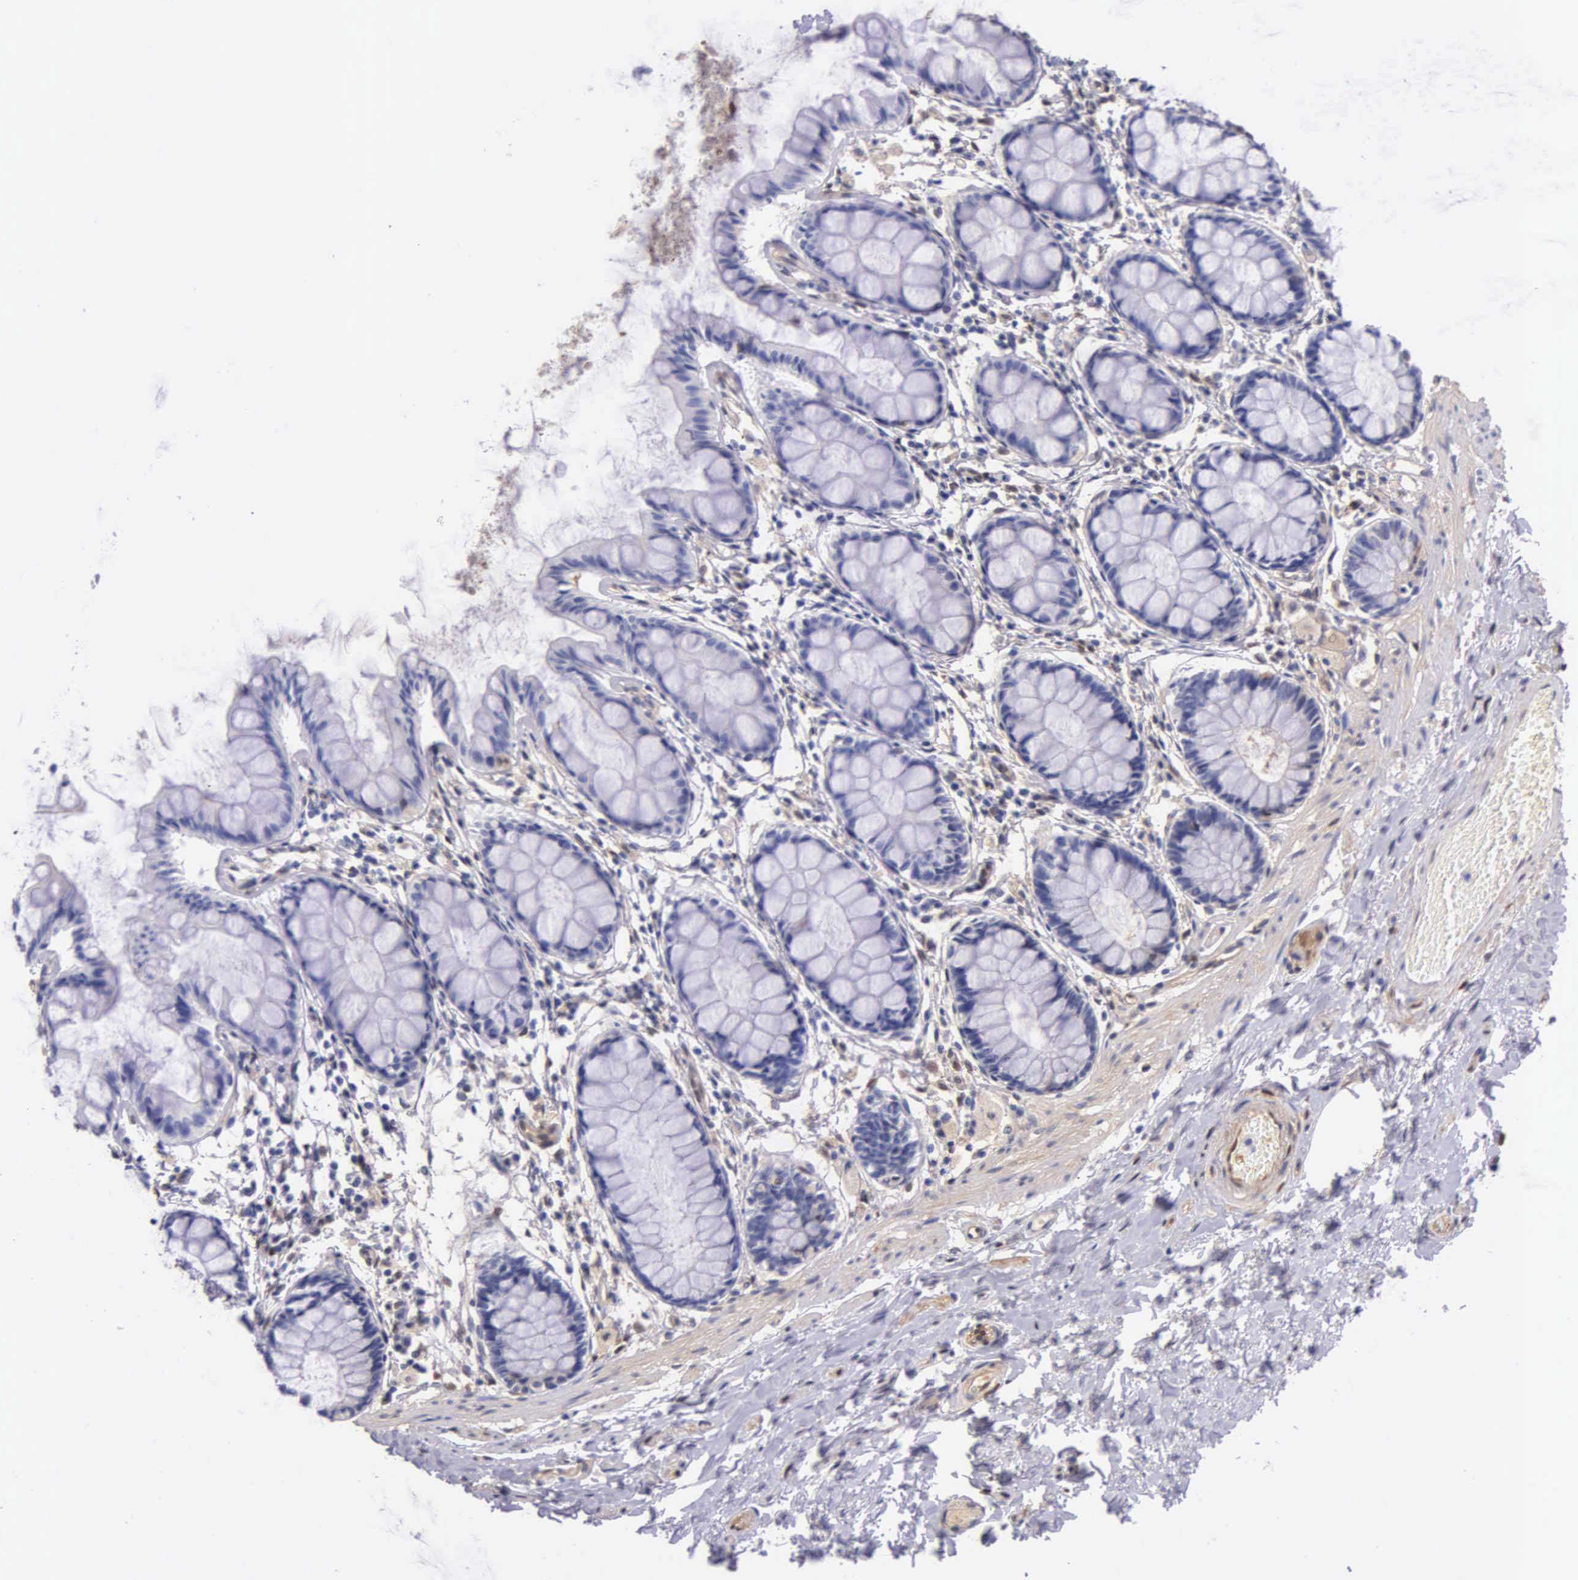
{"staining": {"intensity": "negative", "quantity": "none", "location": "none"}, "tissue": "rectum", "cell_type": "Glandular cells", "image_type": "normal", "snomed": [{"axis": "morphology", "description": "Normal tissue, NOS"}, {"axis": "topography", "description": "Rectum"}], "caption": "Normal rectum was stained to show a protein in brown. There is no significant staining in glandular cells. Nuclei are stained in blue.", "gene": "GSTT2B", "patient": {"sex": "male", "age": 86}}